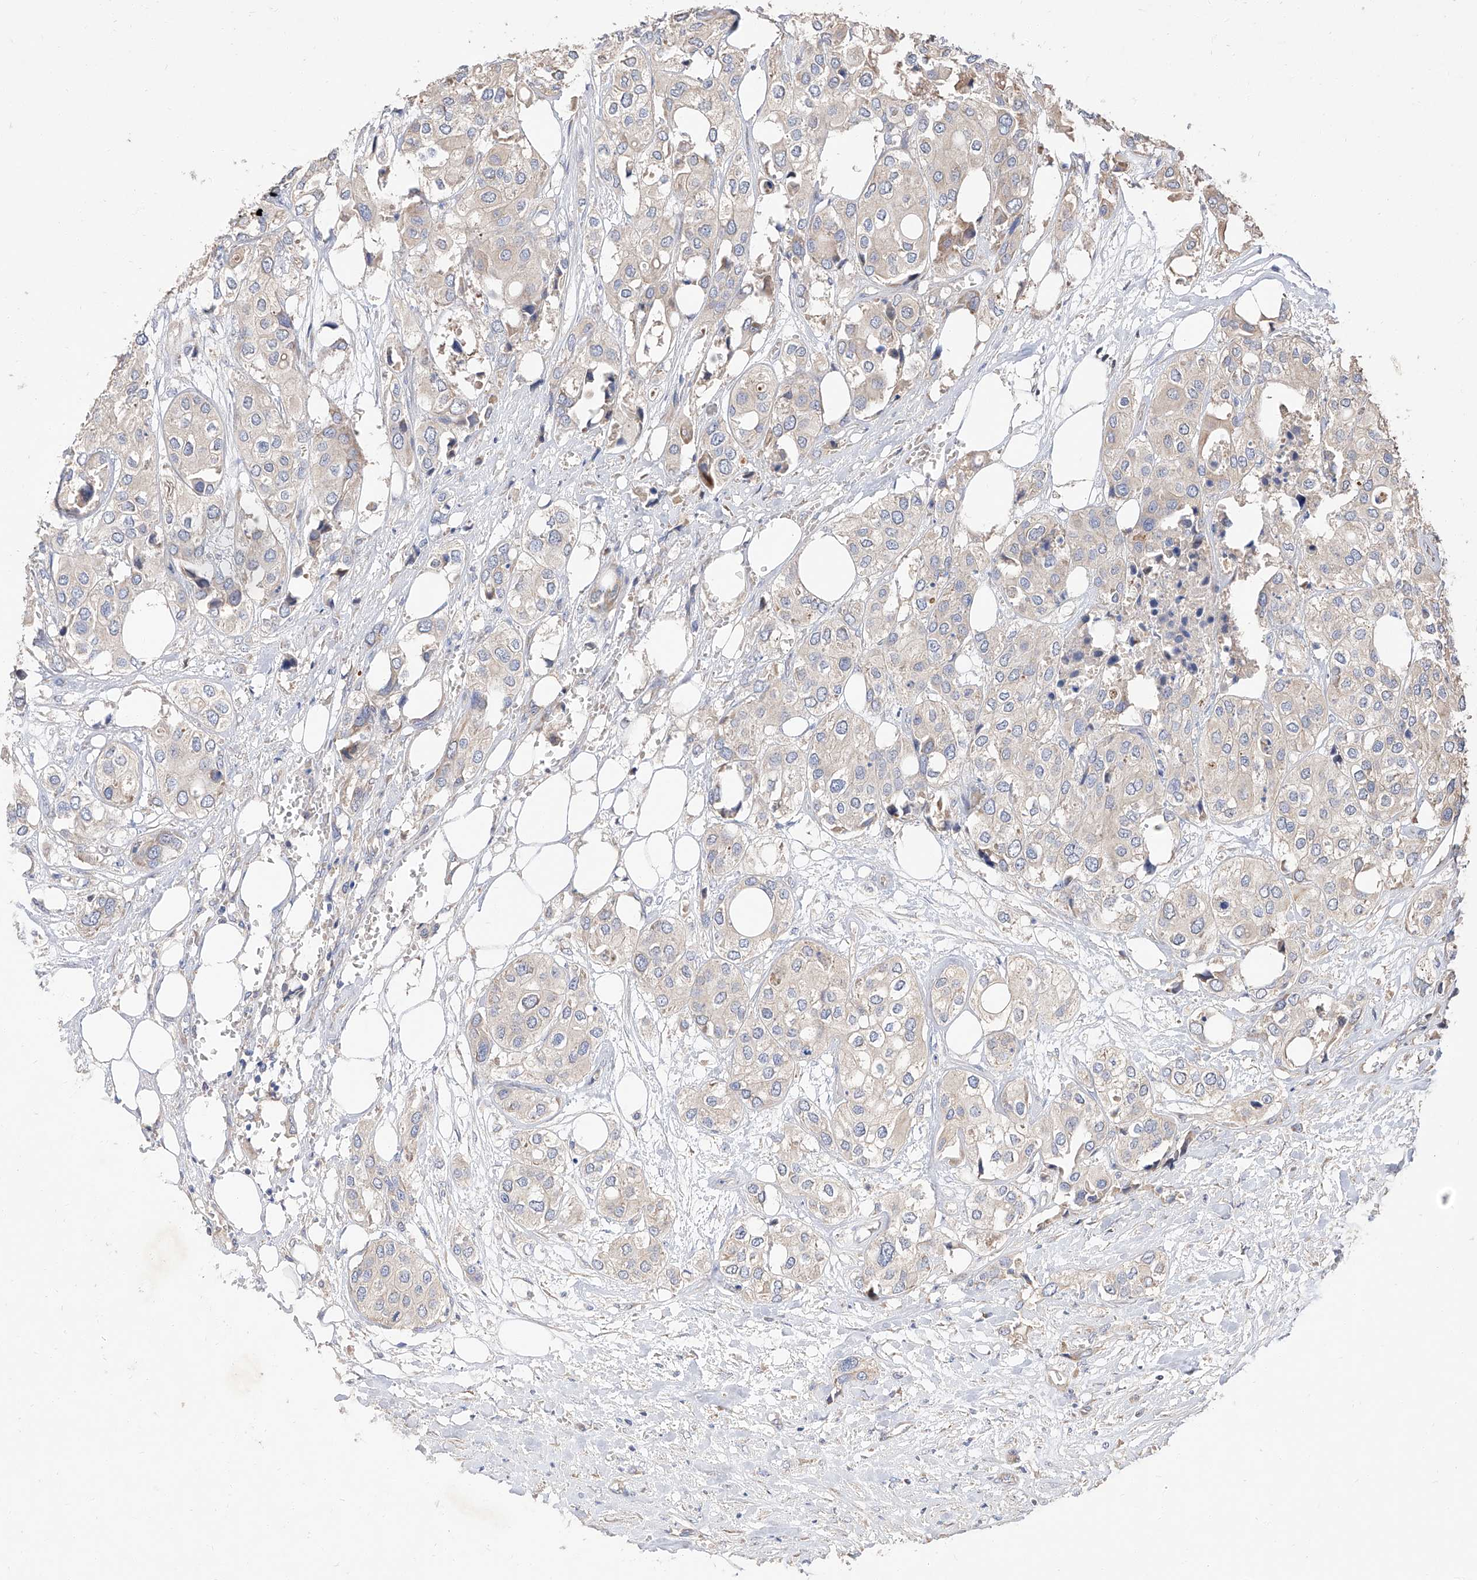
{"staining": {"intensity": "negative", "quantity": "none", "location": "none"}, "tissue": "urothelial cancer", "cell_type": "Tumor cells", "image_type": "cancer", "snomed": [{"axis": "morphology", "description": "Urothelial carcinoma, High grade"}, {"axis": "topography", "description": "Urinary bladder"}], "caption": "Protein analysis of urothelial carcinoma (high-grade) reveals no significant positivity in tumor cells.", "gene": "DIRAS3", "patient": {"sex": "male", "age": 64}}